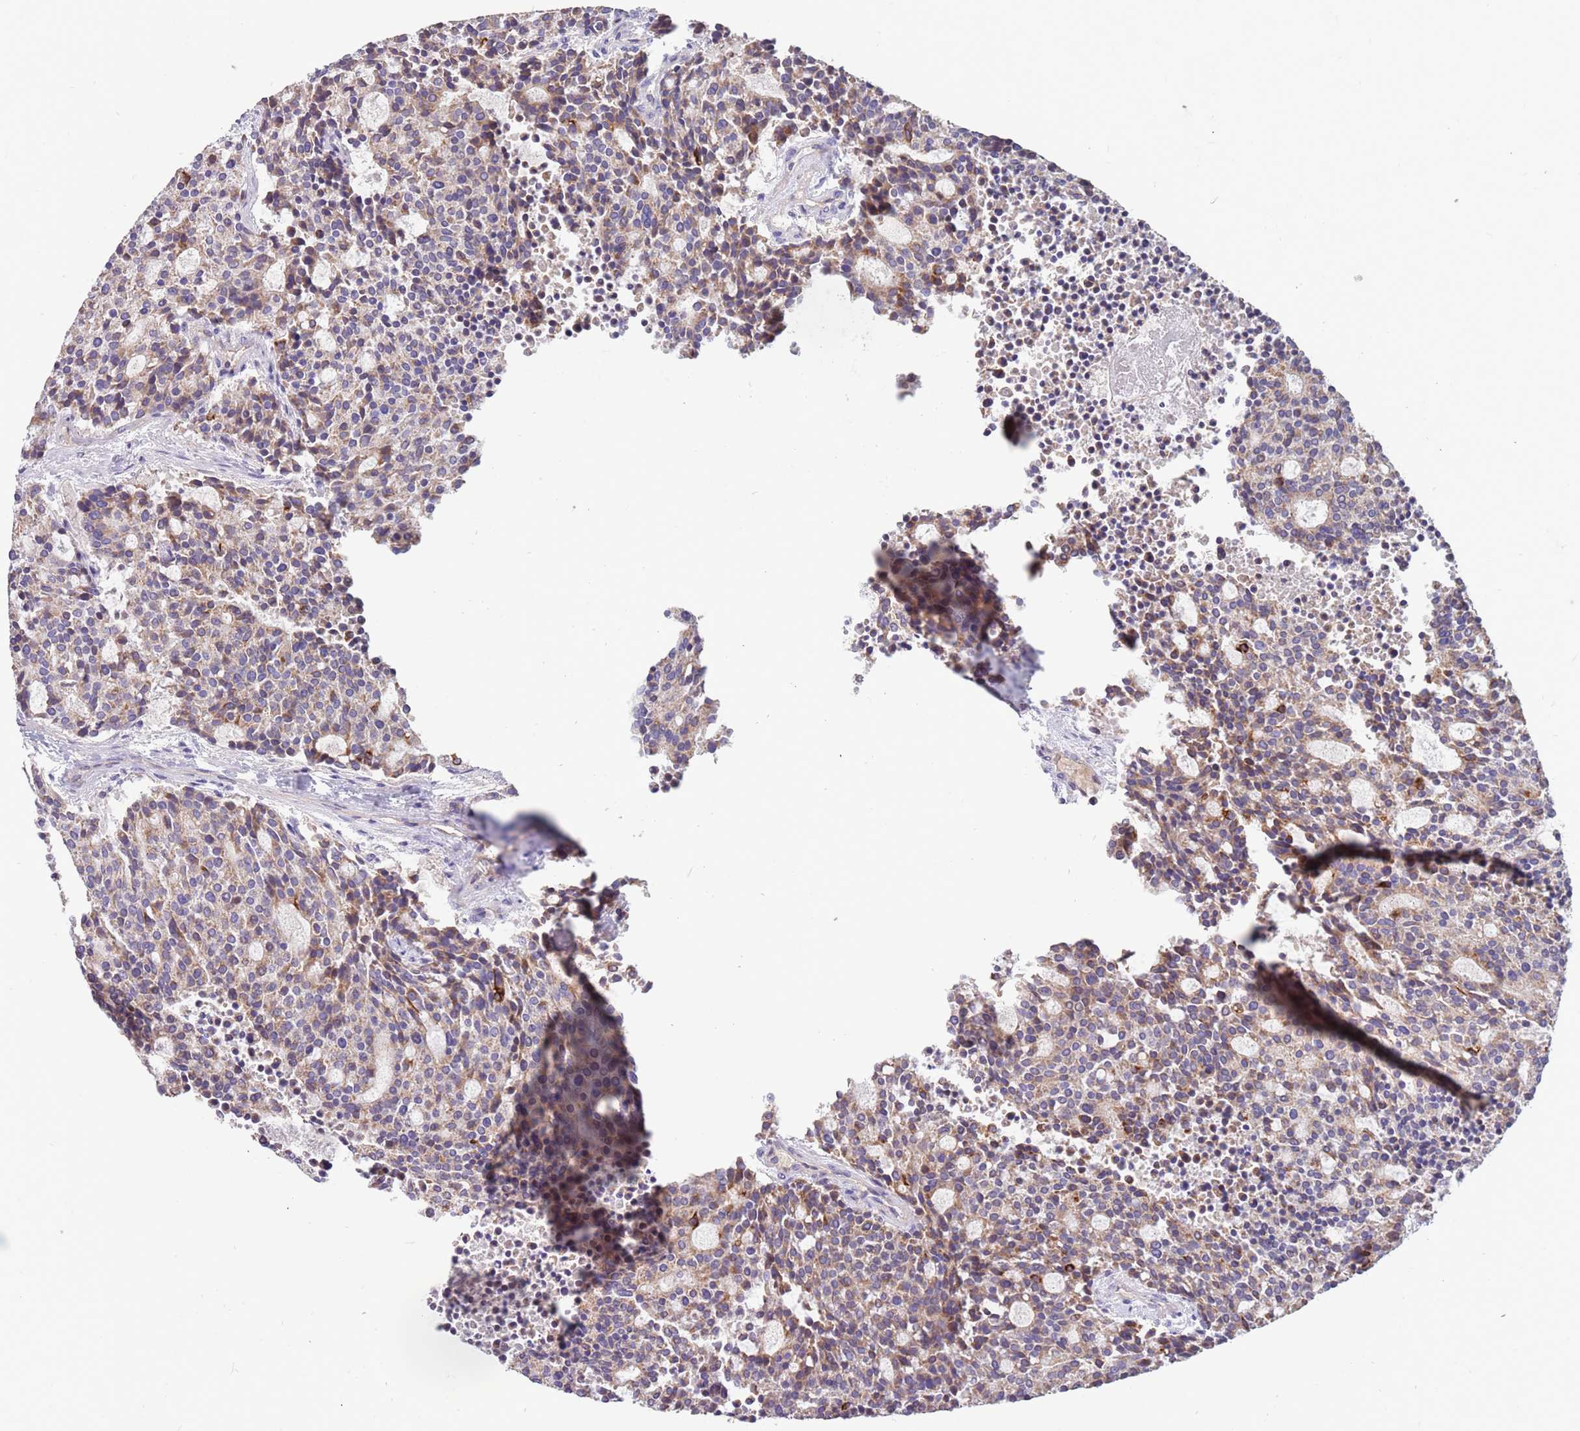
{"staining": {"intensity": "weak", "quantity": ">75%", "location": "cytoplasmic/membranous"}, "tissue": "carcinoid", "cell_type": "Tumor cells", "image_type": "cancer", "snomed": [{"axis": "morphology", "description": "Carcinoid, malignant, NOS"}, {"axis": "topography", "description": "Pancreas"}], "caption": "There is low levels of weak cytoplasmic/membranous staining in tumor cells of carcinoid, as demonstrated by immunohistochemical staining (brown color).", "gene": "TRMO", "patient": {"sex": "female", "age": 54}}